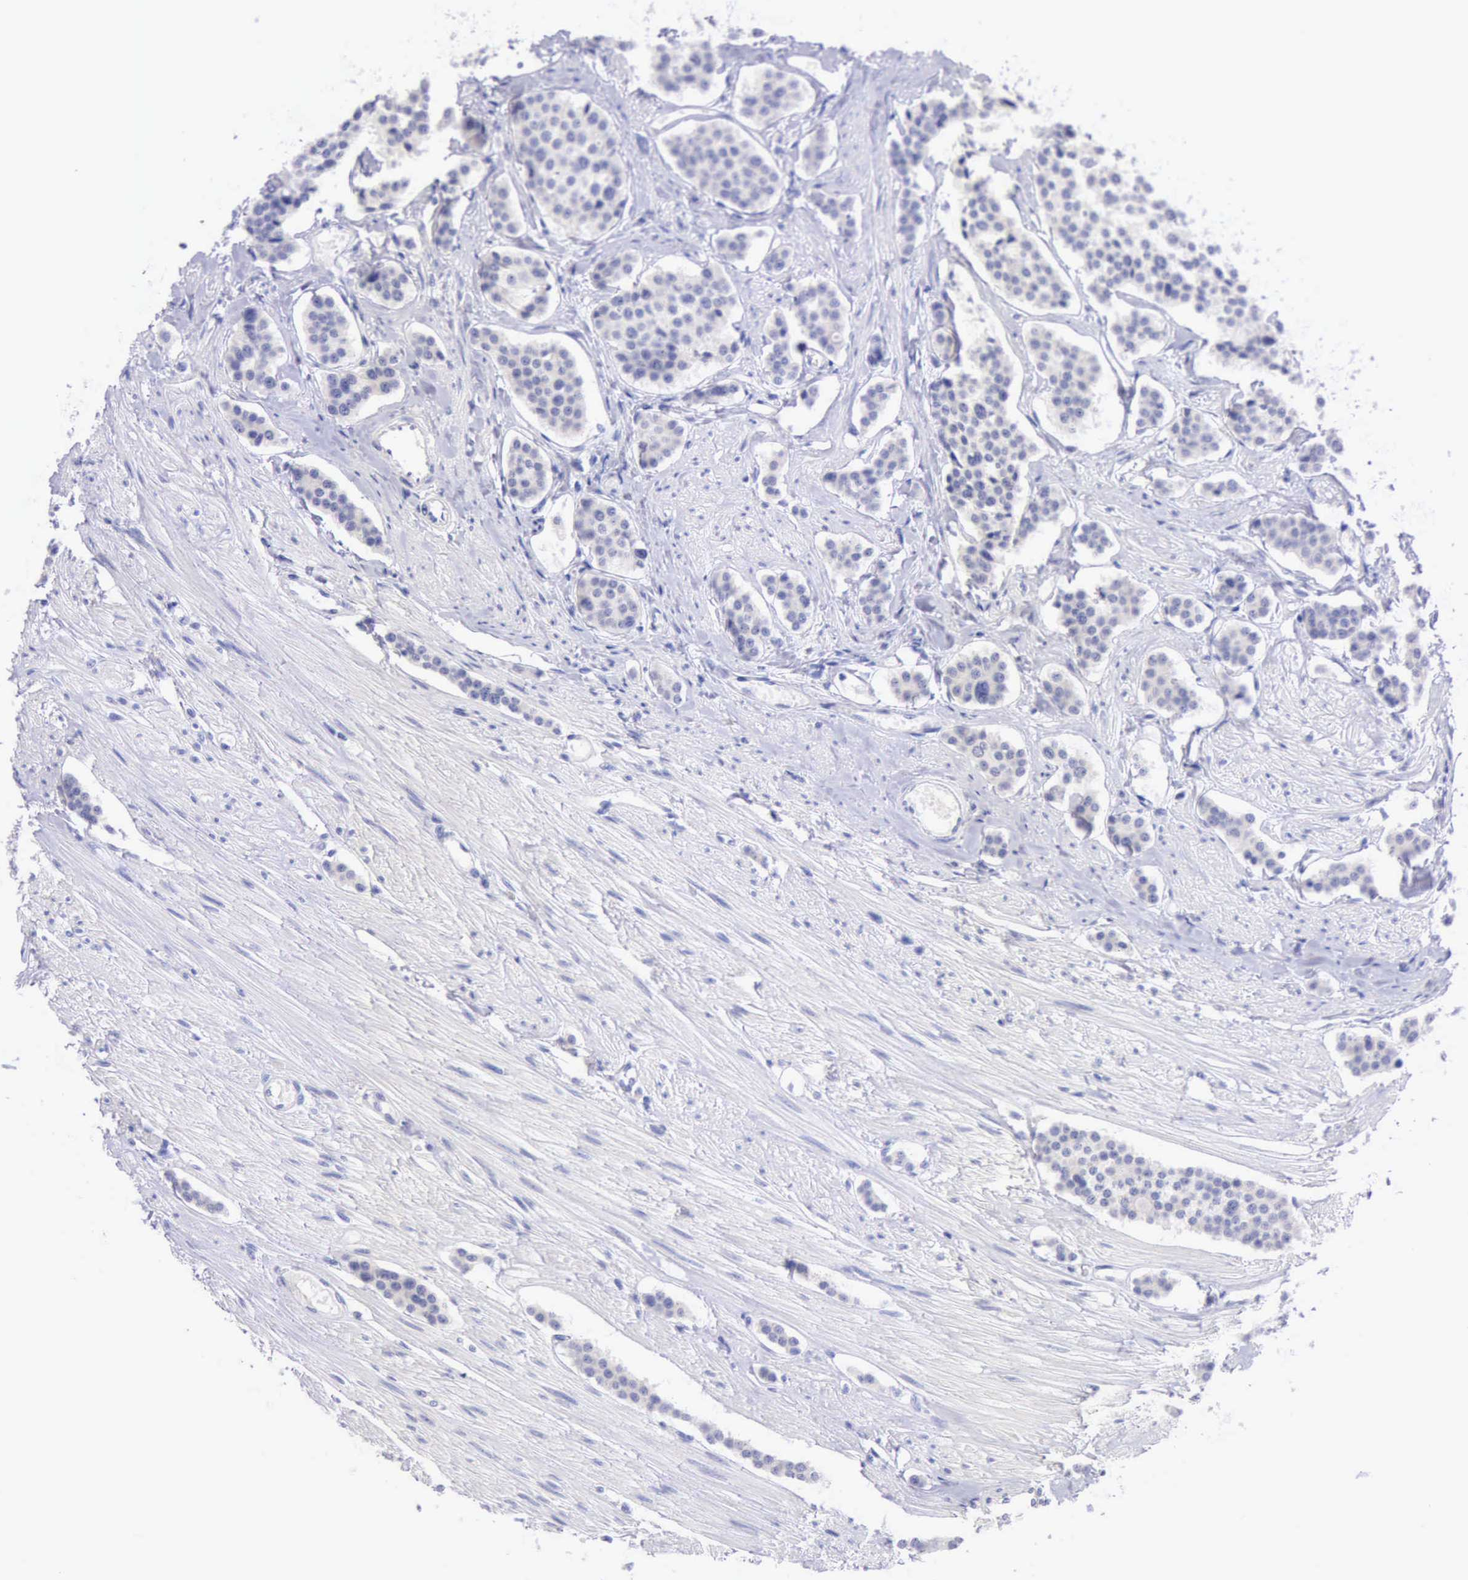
{"staining": {"intensity": "negative", "quantity": "none", "location": "none"}, "tissue": "carcinoid", "cell_type": "Tumor cells", "image_type": "cancer", "snomed": [{"axis": "morphology", "description": "Carcinoid, malignant, NOS"}, {"axis": "topography", "description": "Small intestine"}], "caption": "Immunohistochemistry histopathology image of human malignant carcinoid stained for a protein (brown), which exhibits no positivity in tumor cells.", "gene": "LRFN5", "patient": {"sex": "male", "age": 60}}